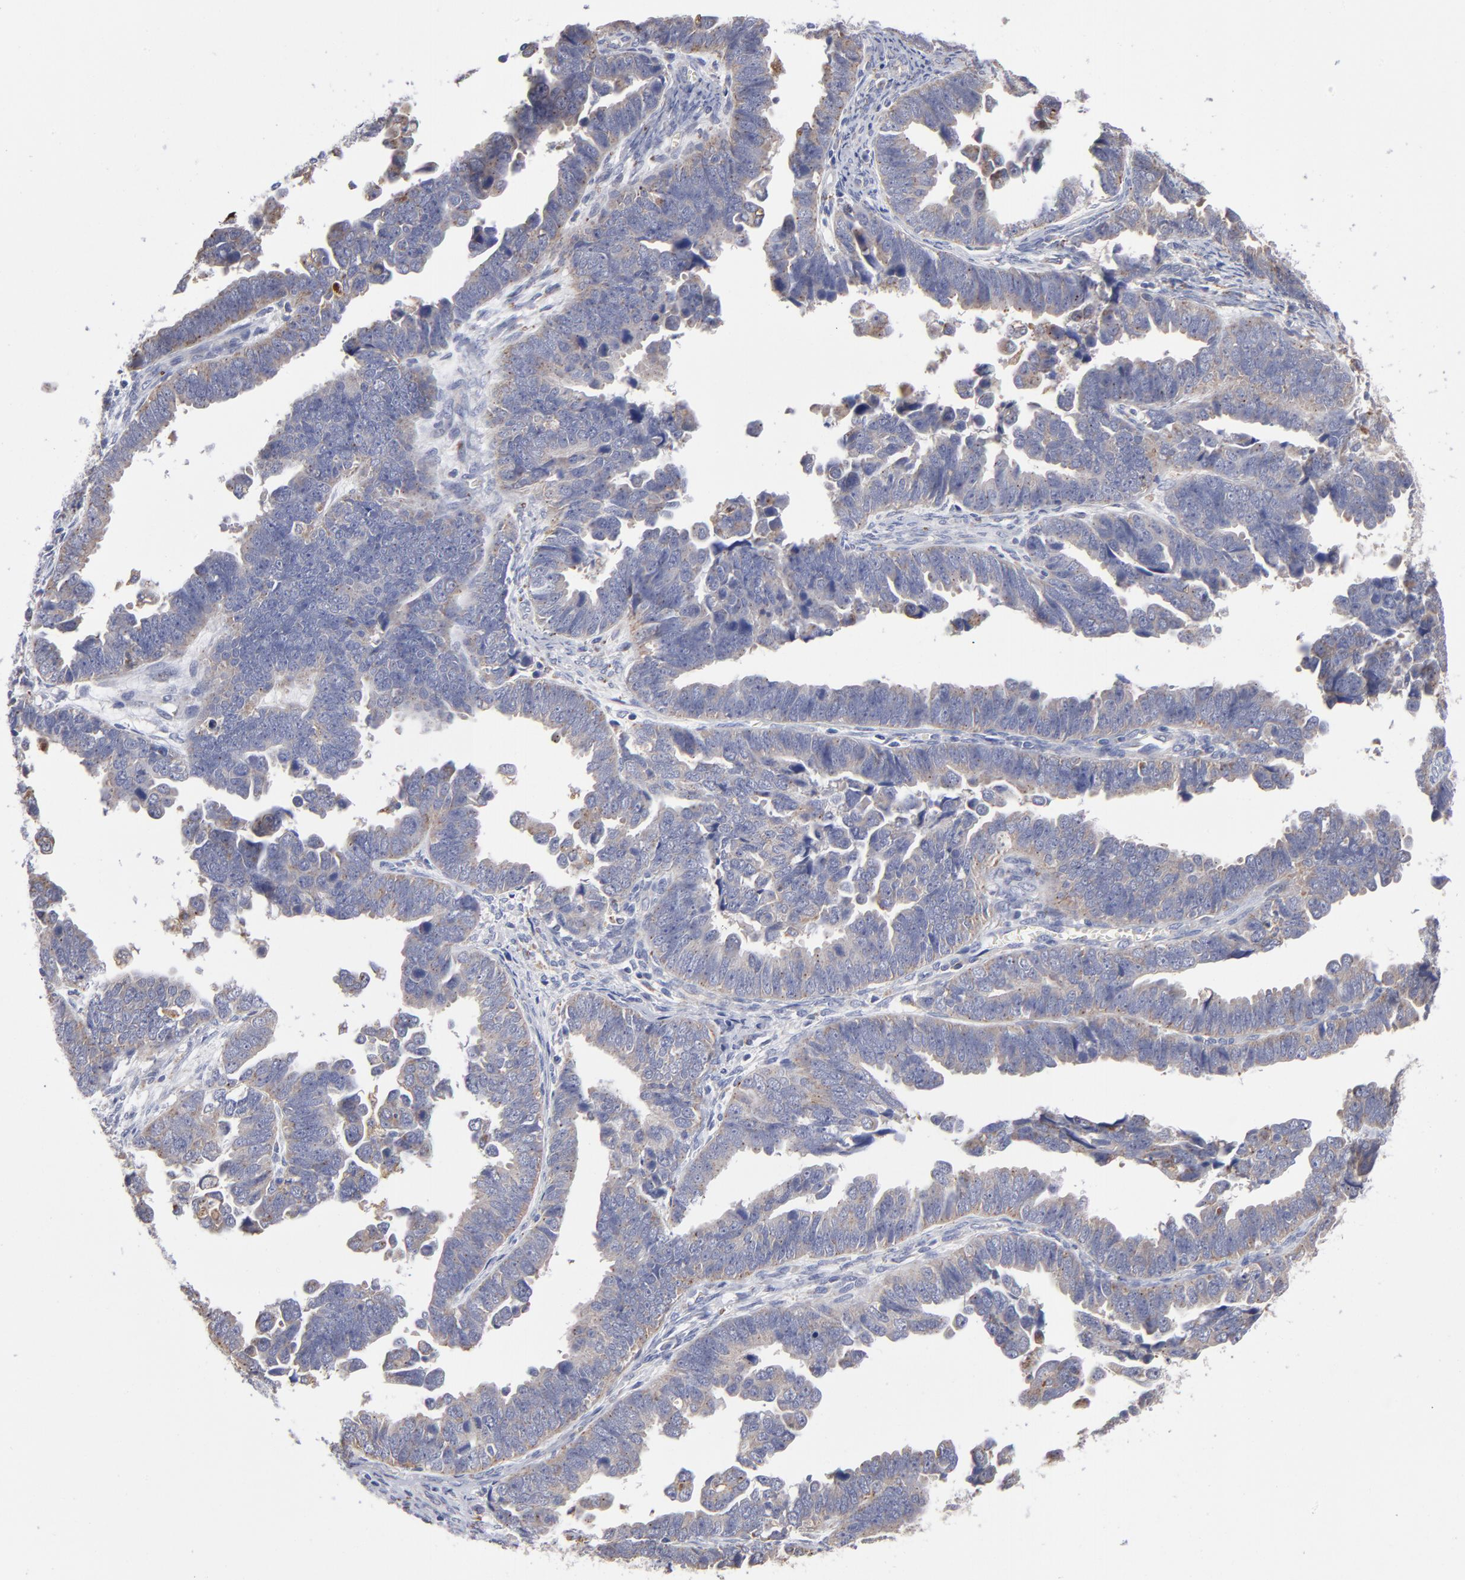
{"staining": {"intensity": "weak", "quantity": "25%-75%", "location": "cytoplasmic/membranous"}, "tissue": "endometrial cancer", "cell_type": "Tumor cells", "image_type": "cancer", "snomed": [{"axis": "morphology", "description": "Adenocarcinoma, NOS"}, {"axis": "topography", "description": "Endometrium"}], "caption": "This is a micrograph of immunohistochemistry staining of adenocarcinoma (endometrial), which shows weak expression in the cytoplasmic/membranous of tumor cells.", "gene": "RRAGB", "patient": {"sex": "female", "age": 75}}